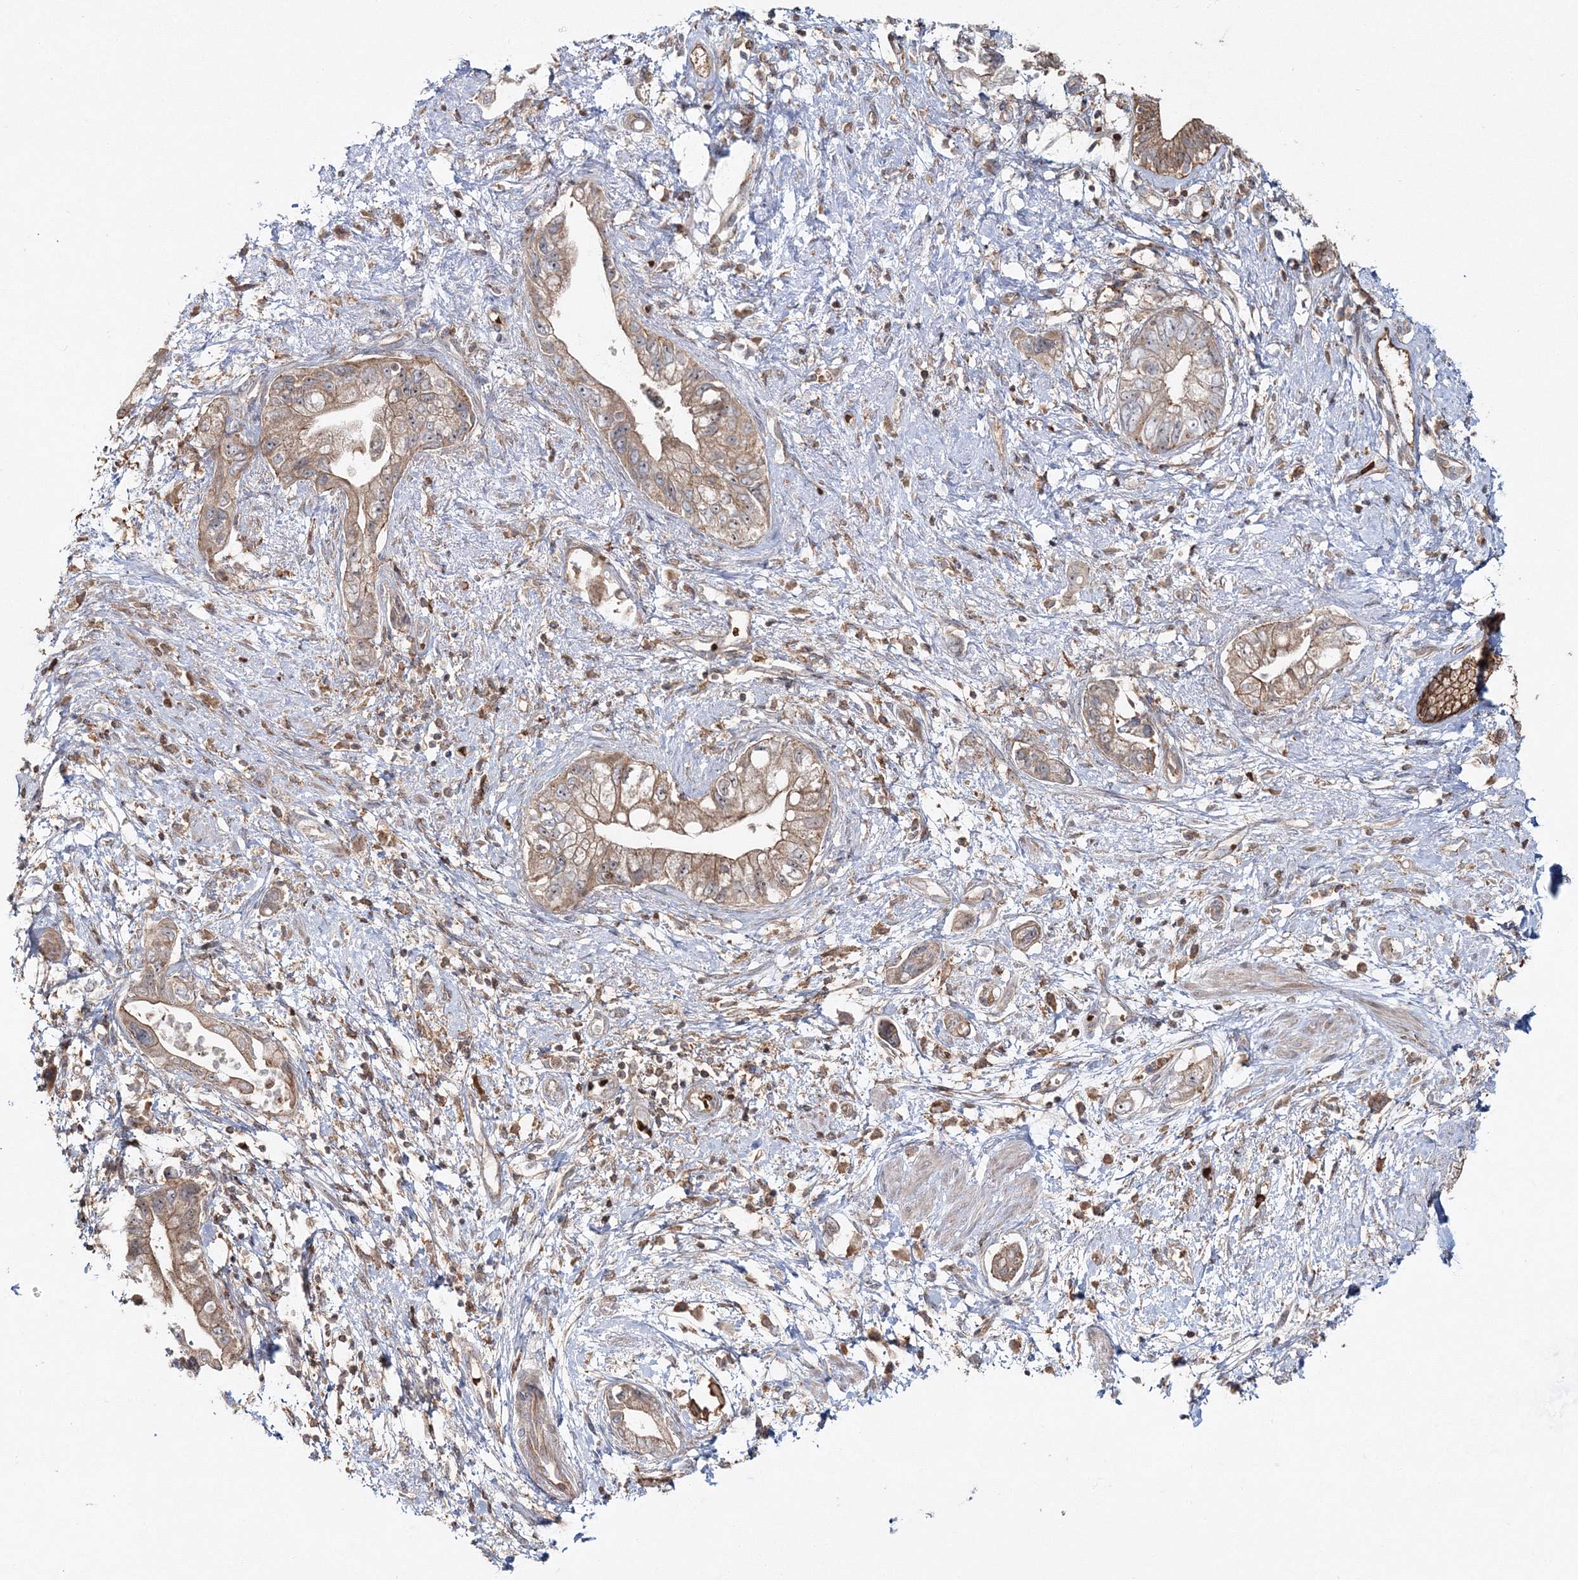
{"staining": {"intensity": "weak", "quantity": ">75%", "location": "cytoplasmic/membranous"}, "tissue": "pancreatic cancer", "cell_type": "Tumor cells", "image_type": "cancer", "snomed": [{"axis": "morphology", "description": "Adenocarcinoma, NOS"}, {"axis": "topography", "description": "Pancreas"}], "caption": "Immunohistochemistry of human pancreatic cancer demonstrates low levels of weak cytoplasmic/membranous positivity in approximately >75% of tumor cells.", "gene": "PCBD2", "patient": {"sex": "female", "age": 73}}